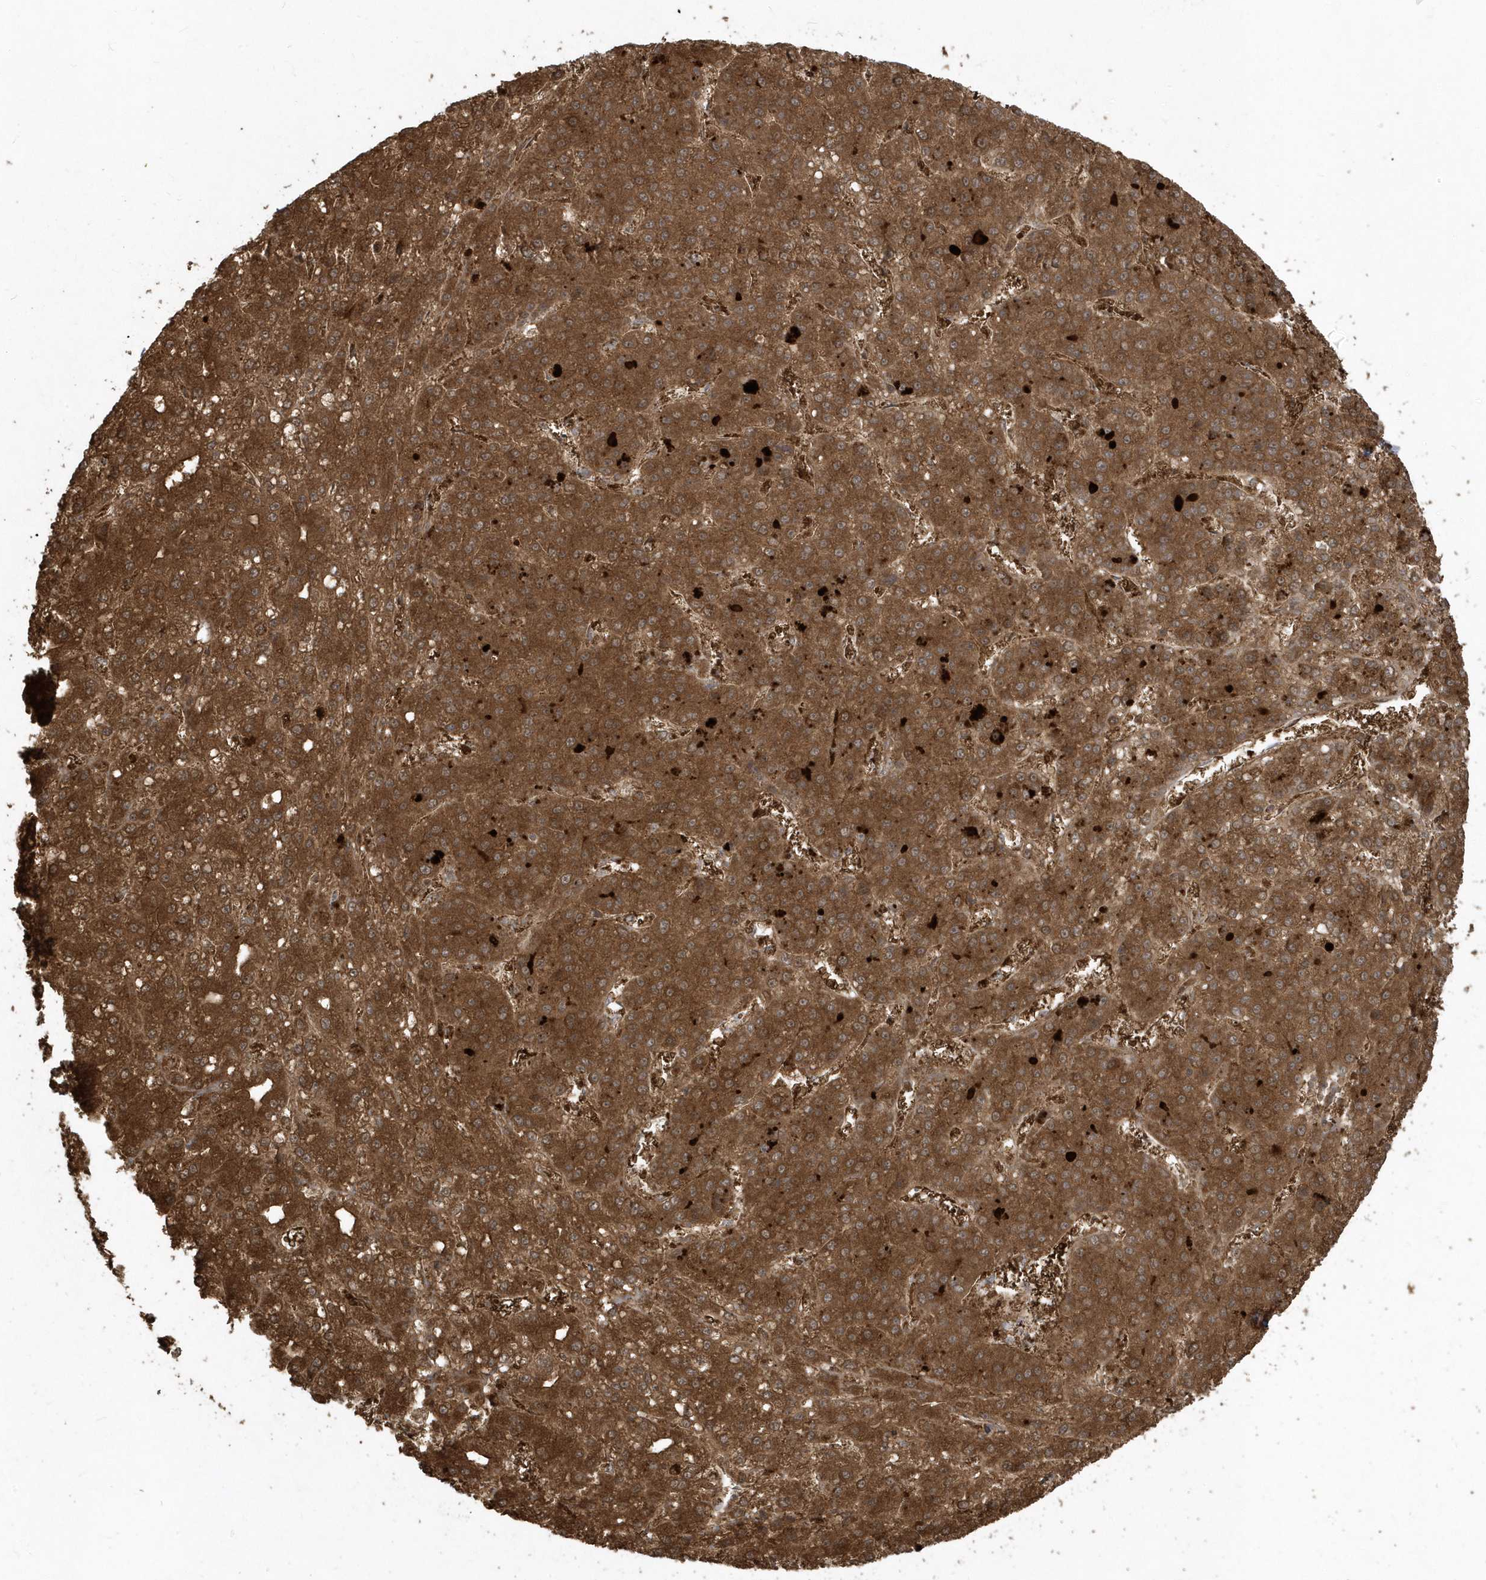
{"staining": {"intensity": "strong", "quantity": ">75%", "location": "cytoplasmic/membranous"}, "tissue": "liver cancer", "cell_type": "Tumor cells", "image_type": "cancer", "snomed": [{"axis": "morphology", "description": "Carcinoma, Hepatocellular, NOS"}, {"axis": "topography", "description": "Liver"}], "caption": "IHC of liver cancer reveals high levels of strong cytoplasmic/membranous positivity in approximately >75% of tumor cells.", "gene": "HNMT", "patient": {"sex": "male", "age": 67}}